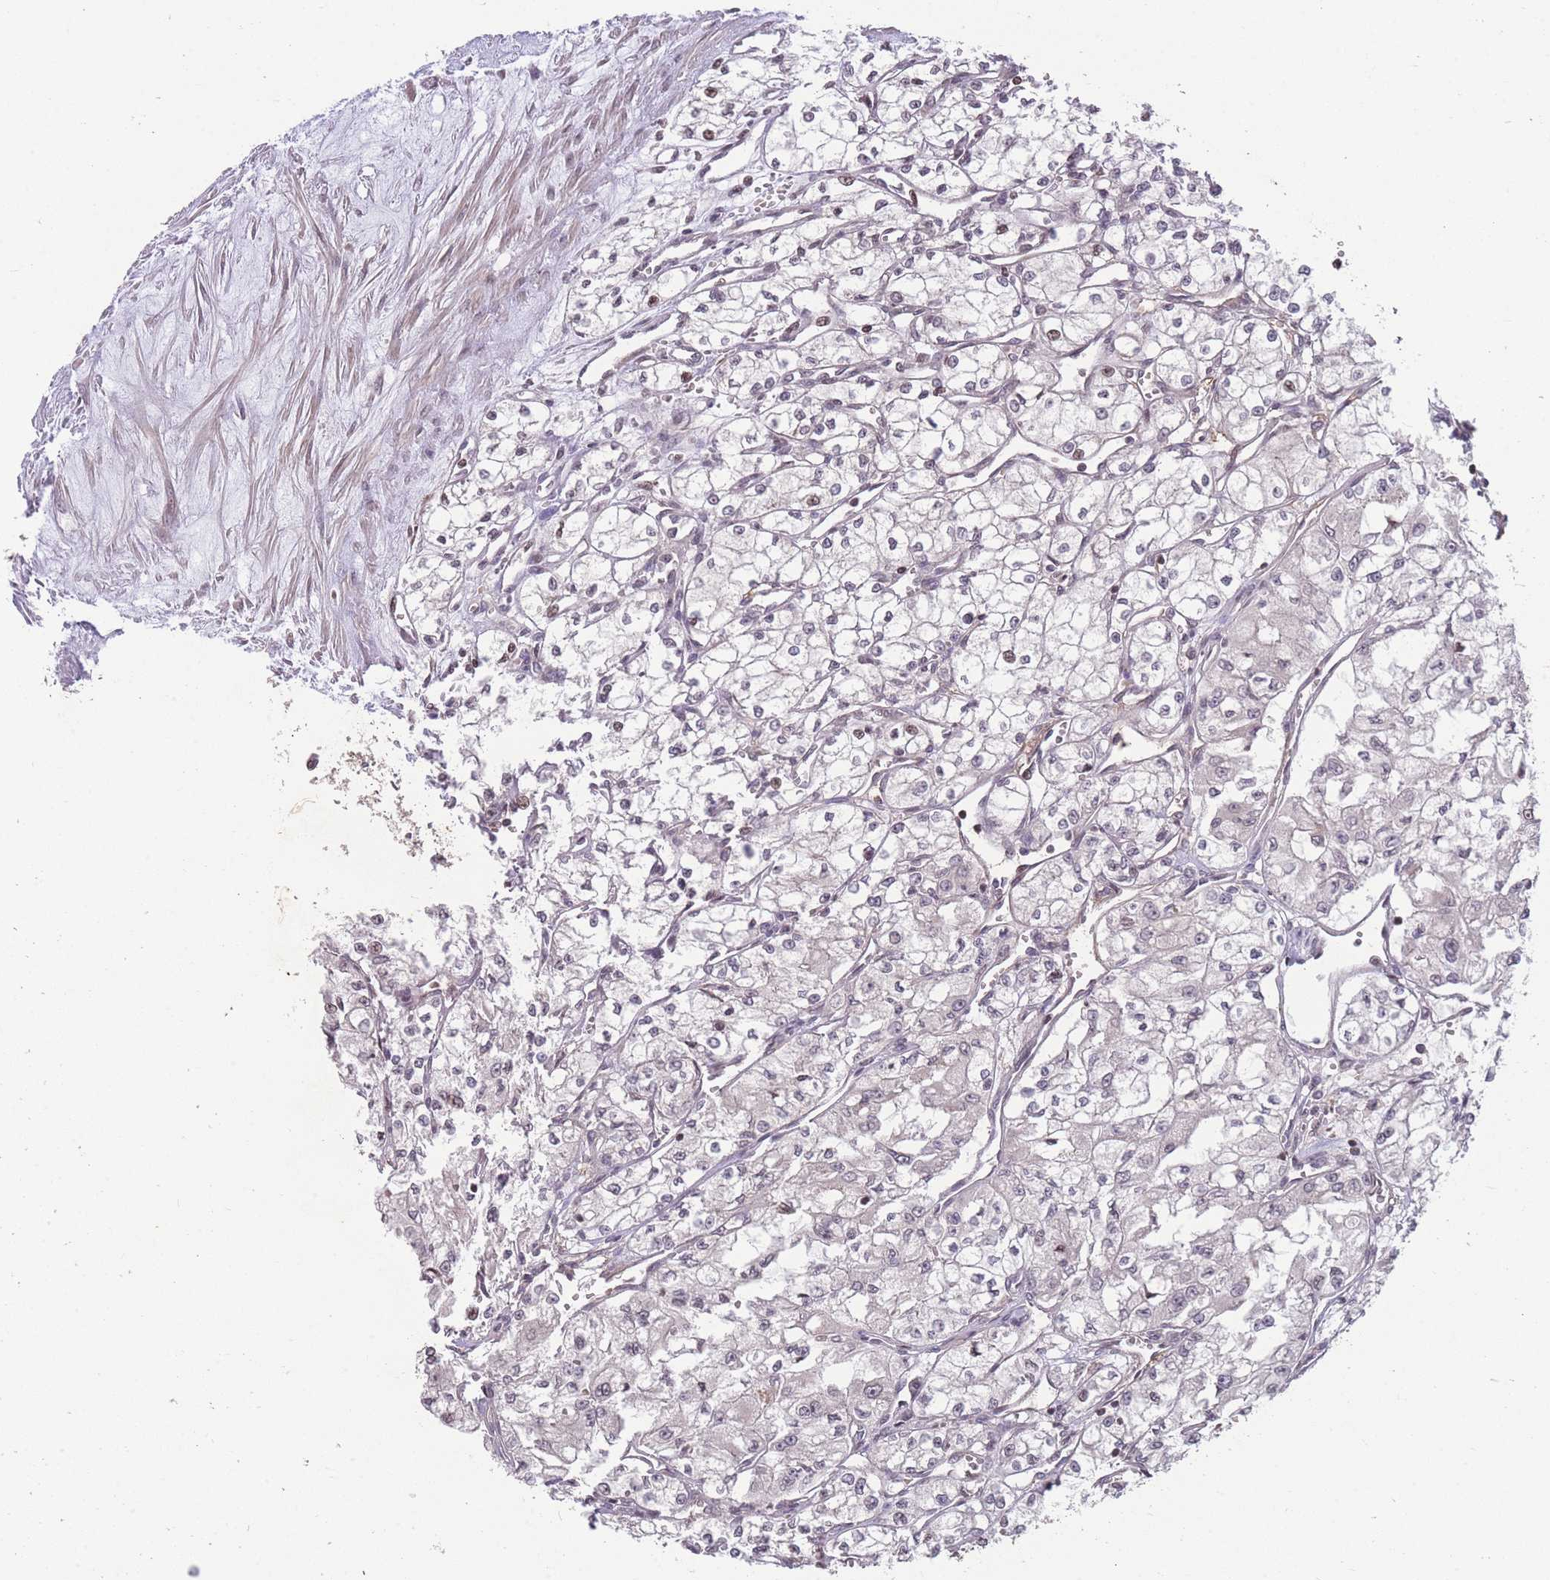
{"staining": {"intensity": "weak", "quantity": "<25%", "location": "nuclear"}, "tissue": "renal cancer", "cell_type": "Tumor cells", "image_type": "cancer", "snomed": [{"axis": "morphology", "description": "Adenocarcinoma, NOS"}, {"axis": "topography", "description": "Kidney"}], "caption": "A high-resolution photomicrograph shows immunohistochemistry (IHC) staining of renal cancer (adenocarcinoma), which displays no significant expression in tumor cells.", "gene": "GGT5", "patient": {"sex": "male", "age": 59}}